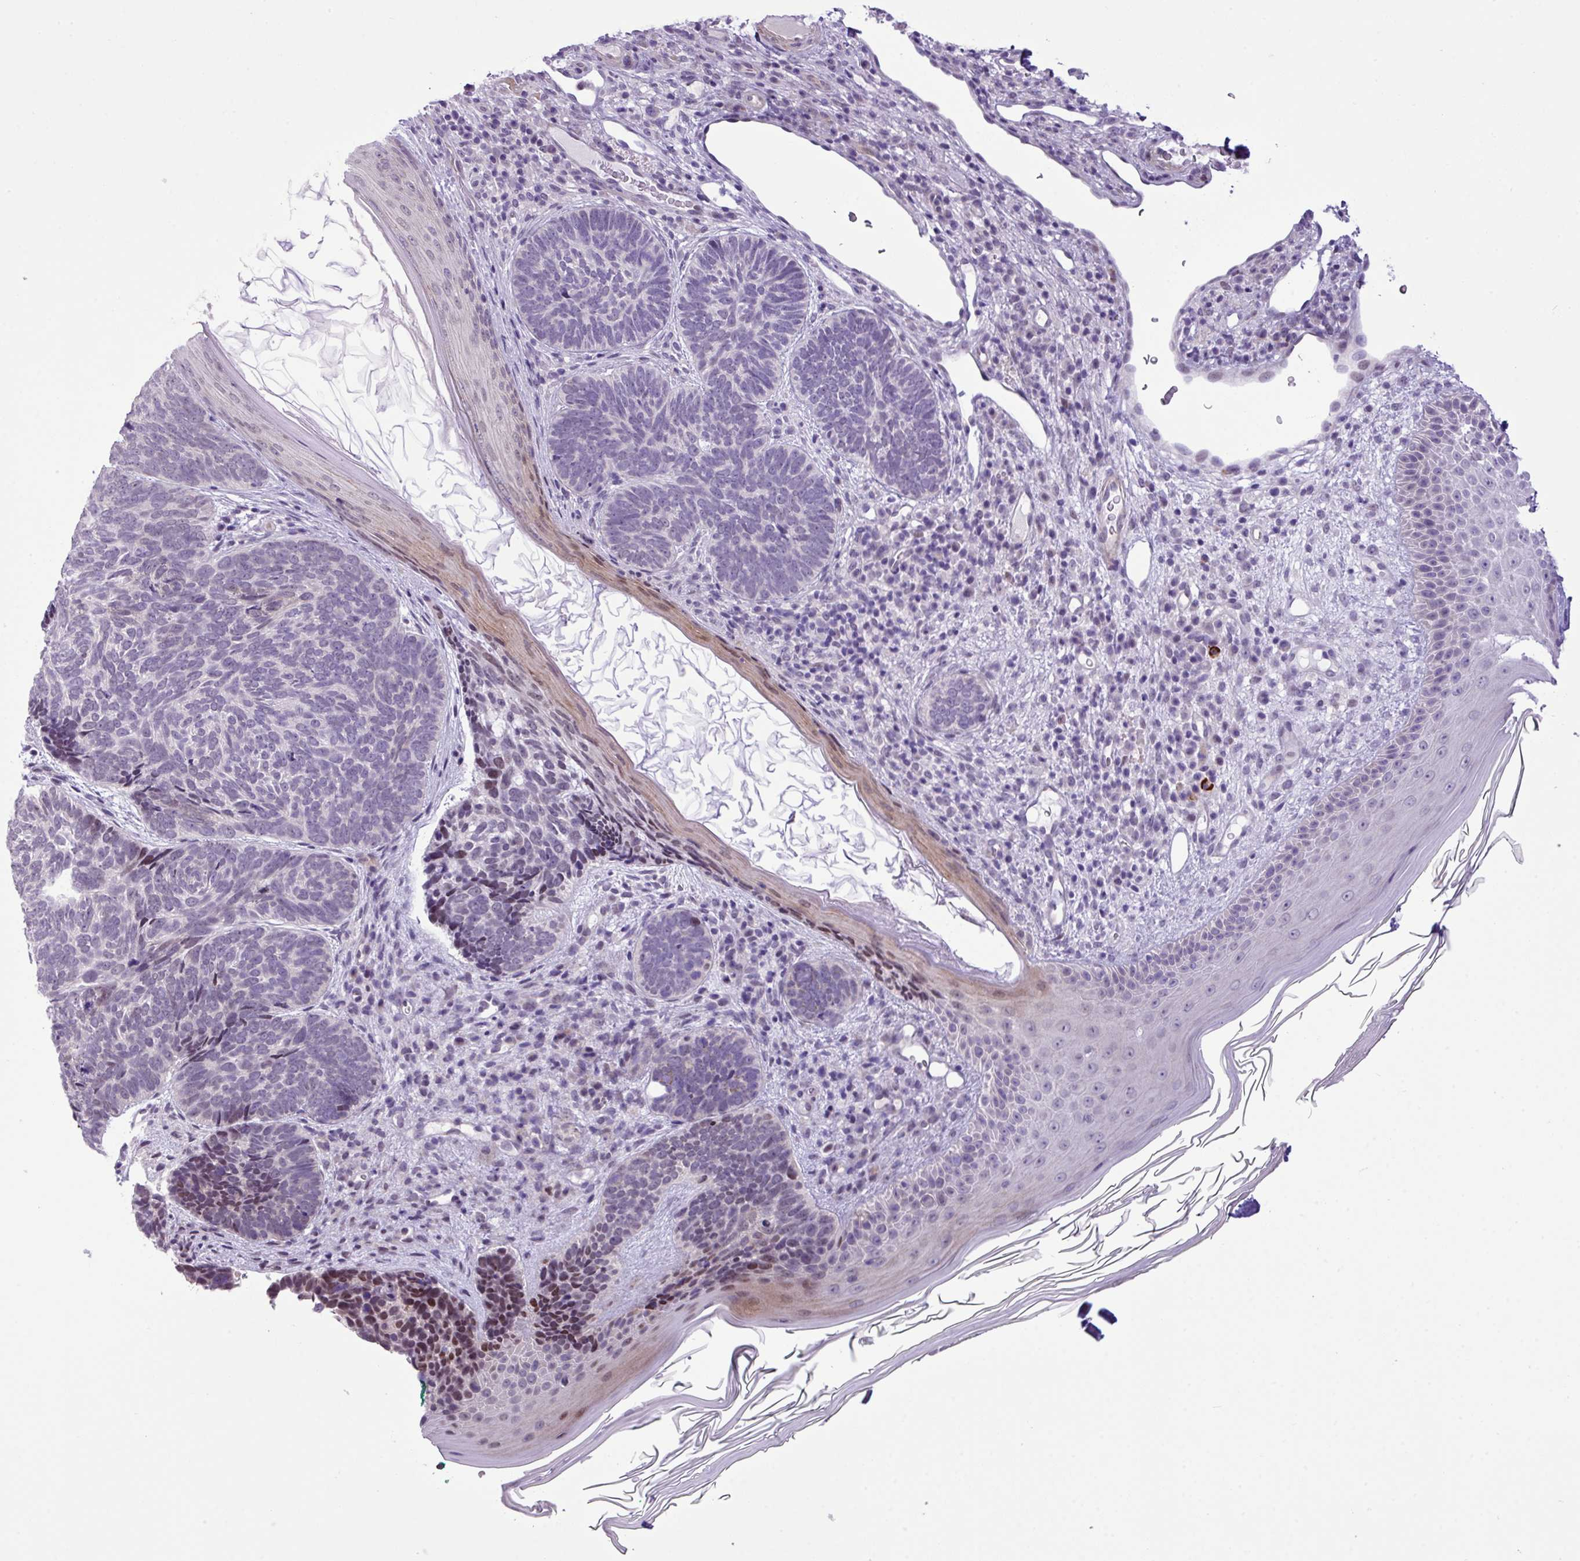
{"staining": {"intensity": "negative", "quantity": "none", "location": "none"}, "tissue": "skin cancer", "cell_type": "Tumor cells", "image_type": "cancer", "snomed": [{"axis": "morphology", "description": "Basal cell carcinoma"}, {"axis": "topography", "description": "Skin"}], "caption": "Tumor cells are negative for protein expression in human basal cell carcinoma (skin).", "gene": "YLPM1", "patient": {"sex": "female", "age": 85}}